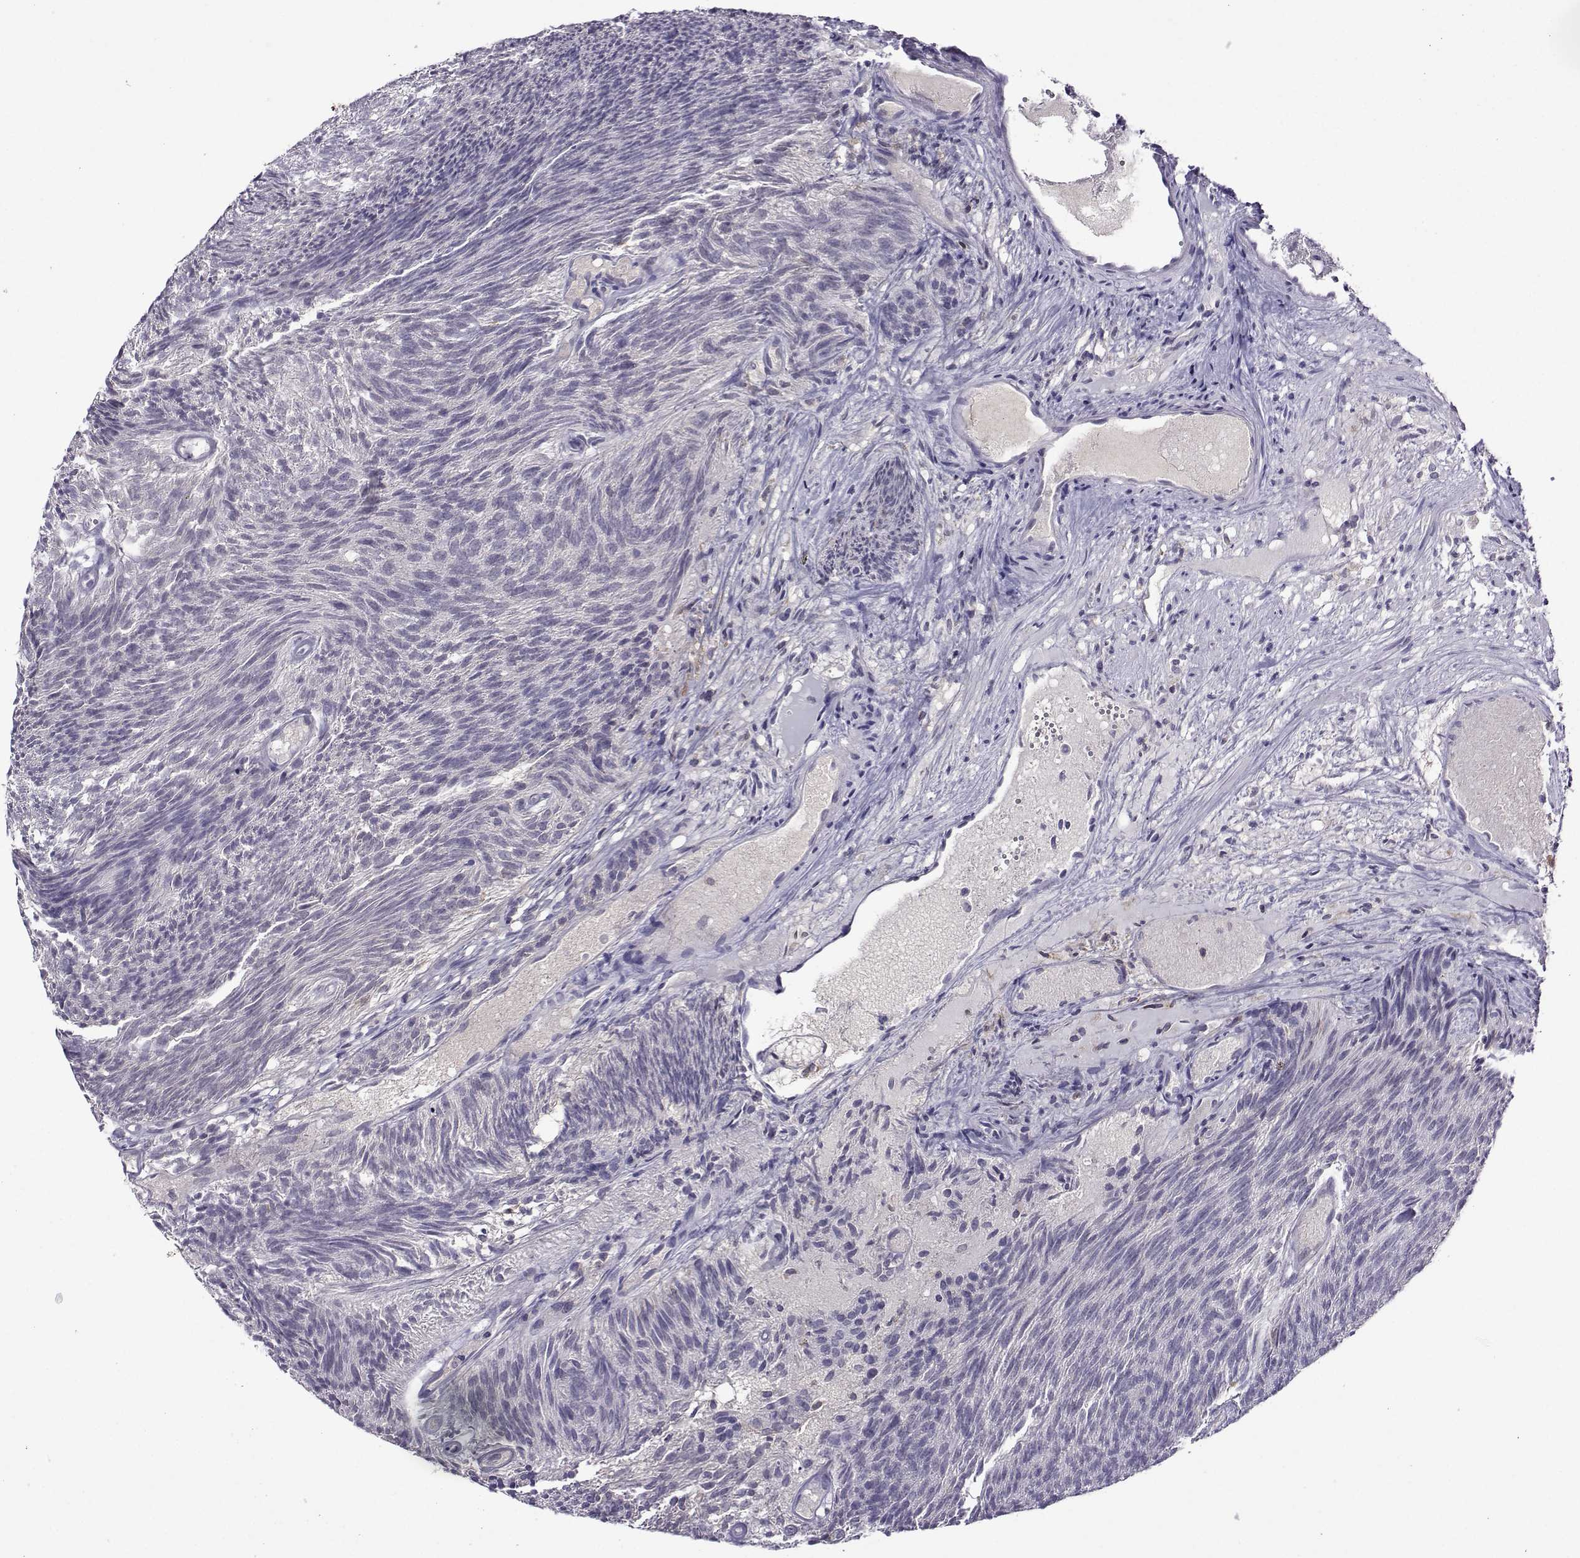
{"staining": {"intensity": "negative", "quantity": "none", "location": "none"}, "tissue": "urothelial cancer", "cell_type": "Tumor cells", "image_type": "cancer", "snomed": [{"axis": "morphology", "description": "Urothelial carcinoma, Low grade"}, {"axis": "topography", "description": "Urinary bladder"}], "caption": "Urothelial carcinoma (low-grade) stained for a protein using immunohistochemistry shows no positivity tumor cells.", "gene": "DDX20", "patient": {"sex": "male", "age": 77}}